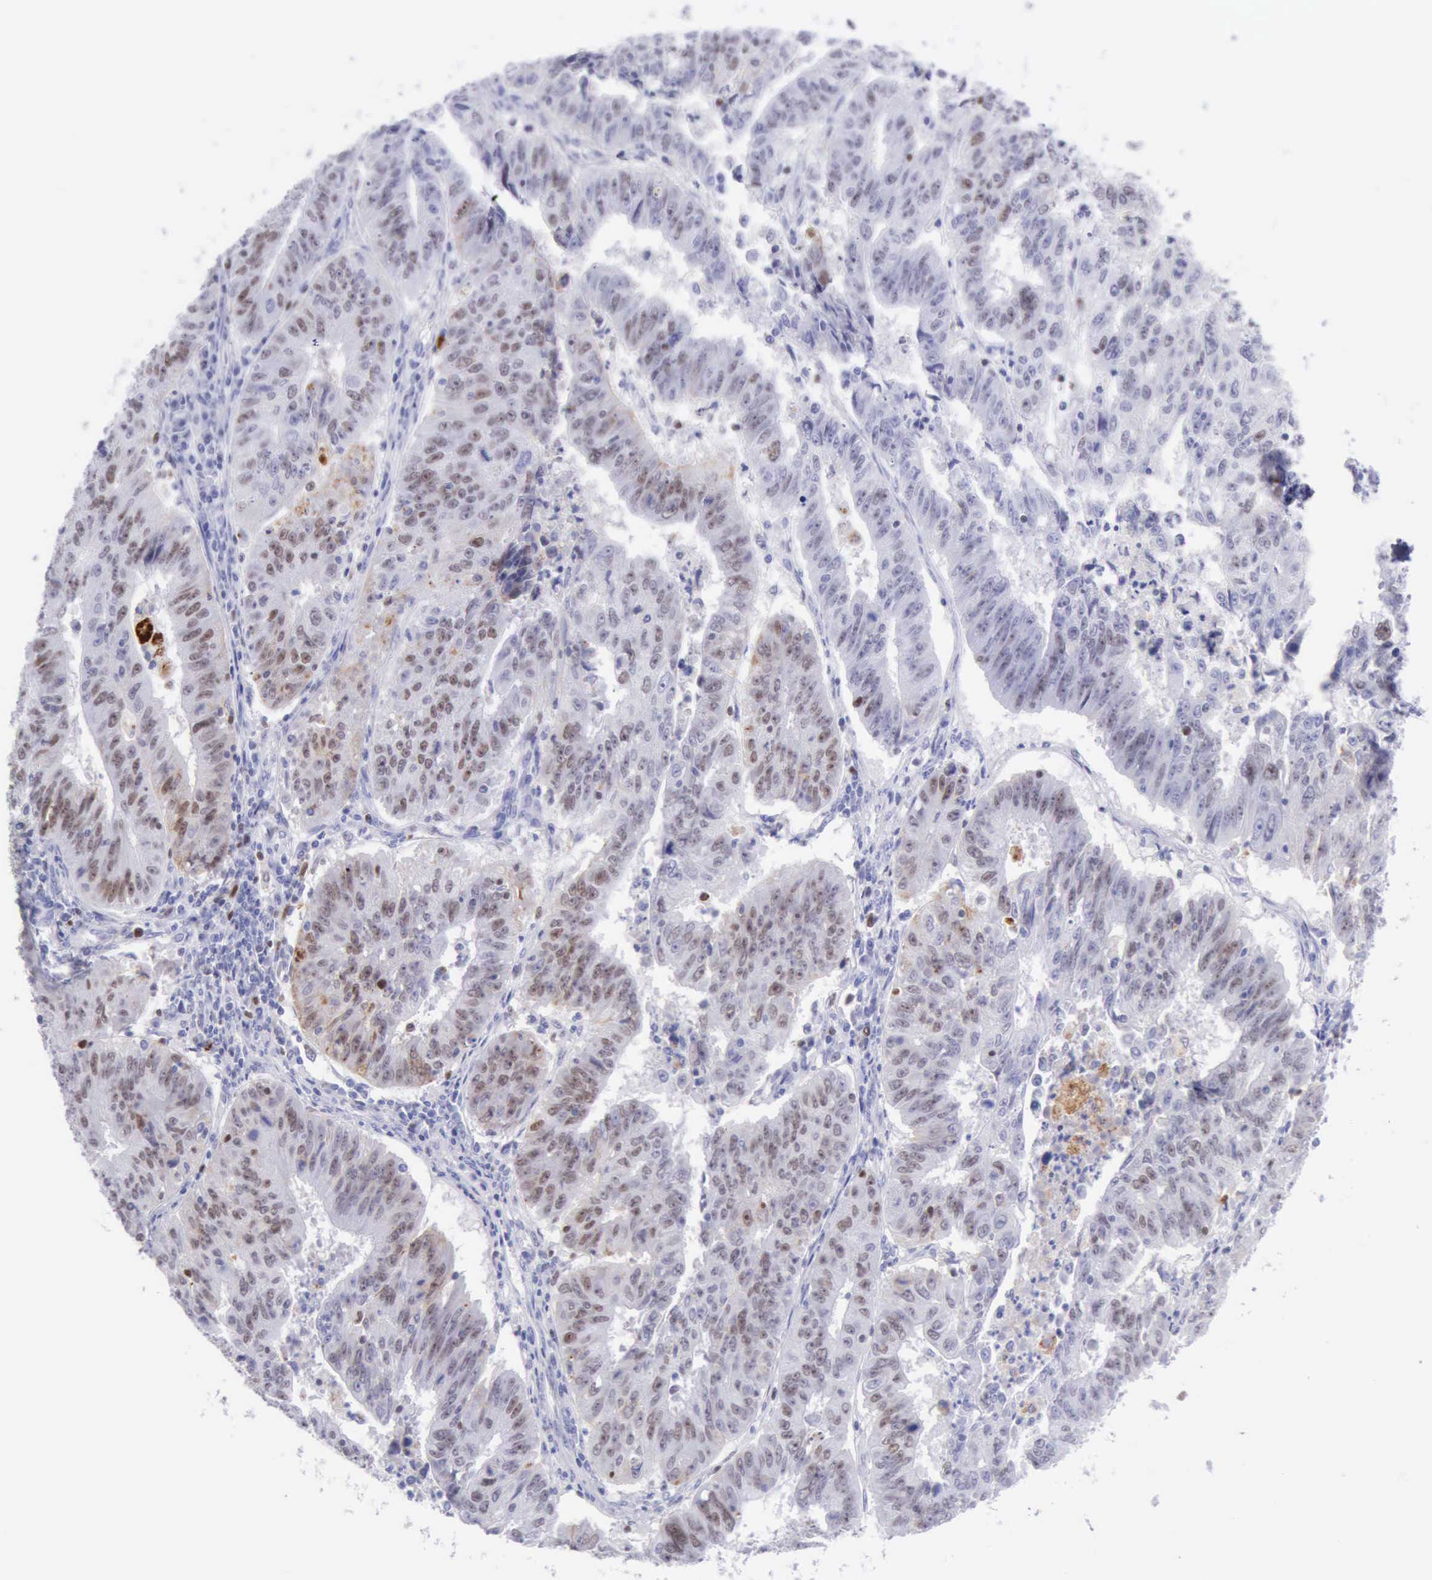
{"staining": {"intensity": "moderate", "quantity": "25%-75%", "location": "nuclear"}, "tissue": "endometrial cancer", "cell_type": "Tumor cells", "image_type": "cancer", "snomed": [{"axis": "morphology", "description": "Adenocarcinoma, NOS"}, {"axis": "topography", "description": "Endometrium"}], "caption": "IHC histopathology image of neoplastic tissue: endometrial cancer (adenocarcinoma) stained using immunohistochemistry (IHC) reveals medium levels of moderate protein expression localized specifically in the nuclear of tumor cells, appearing as a nuclear brown color.", "gene": "MCM2", "patient": {"sex": "female", "age": 42}}